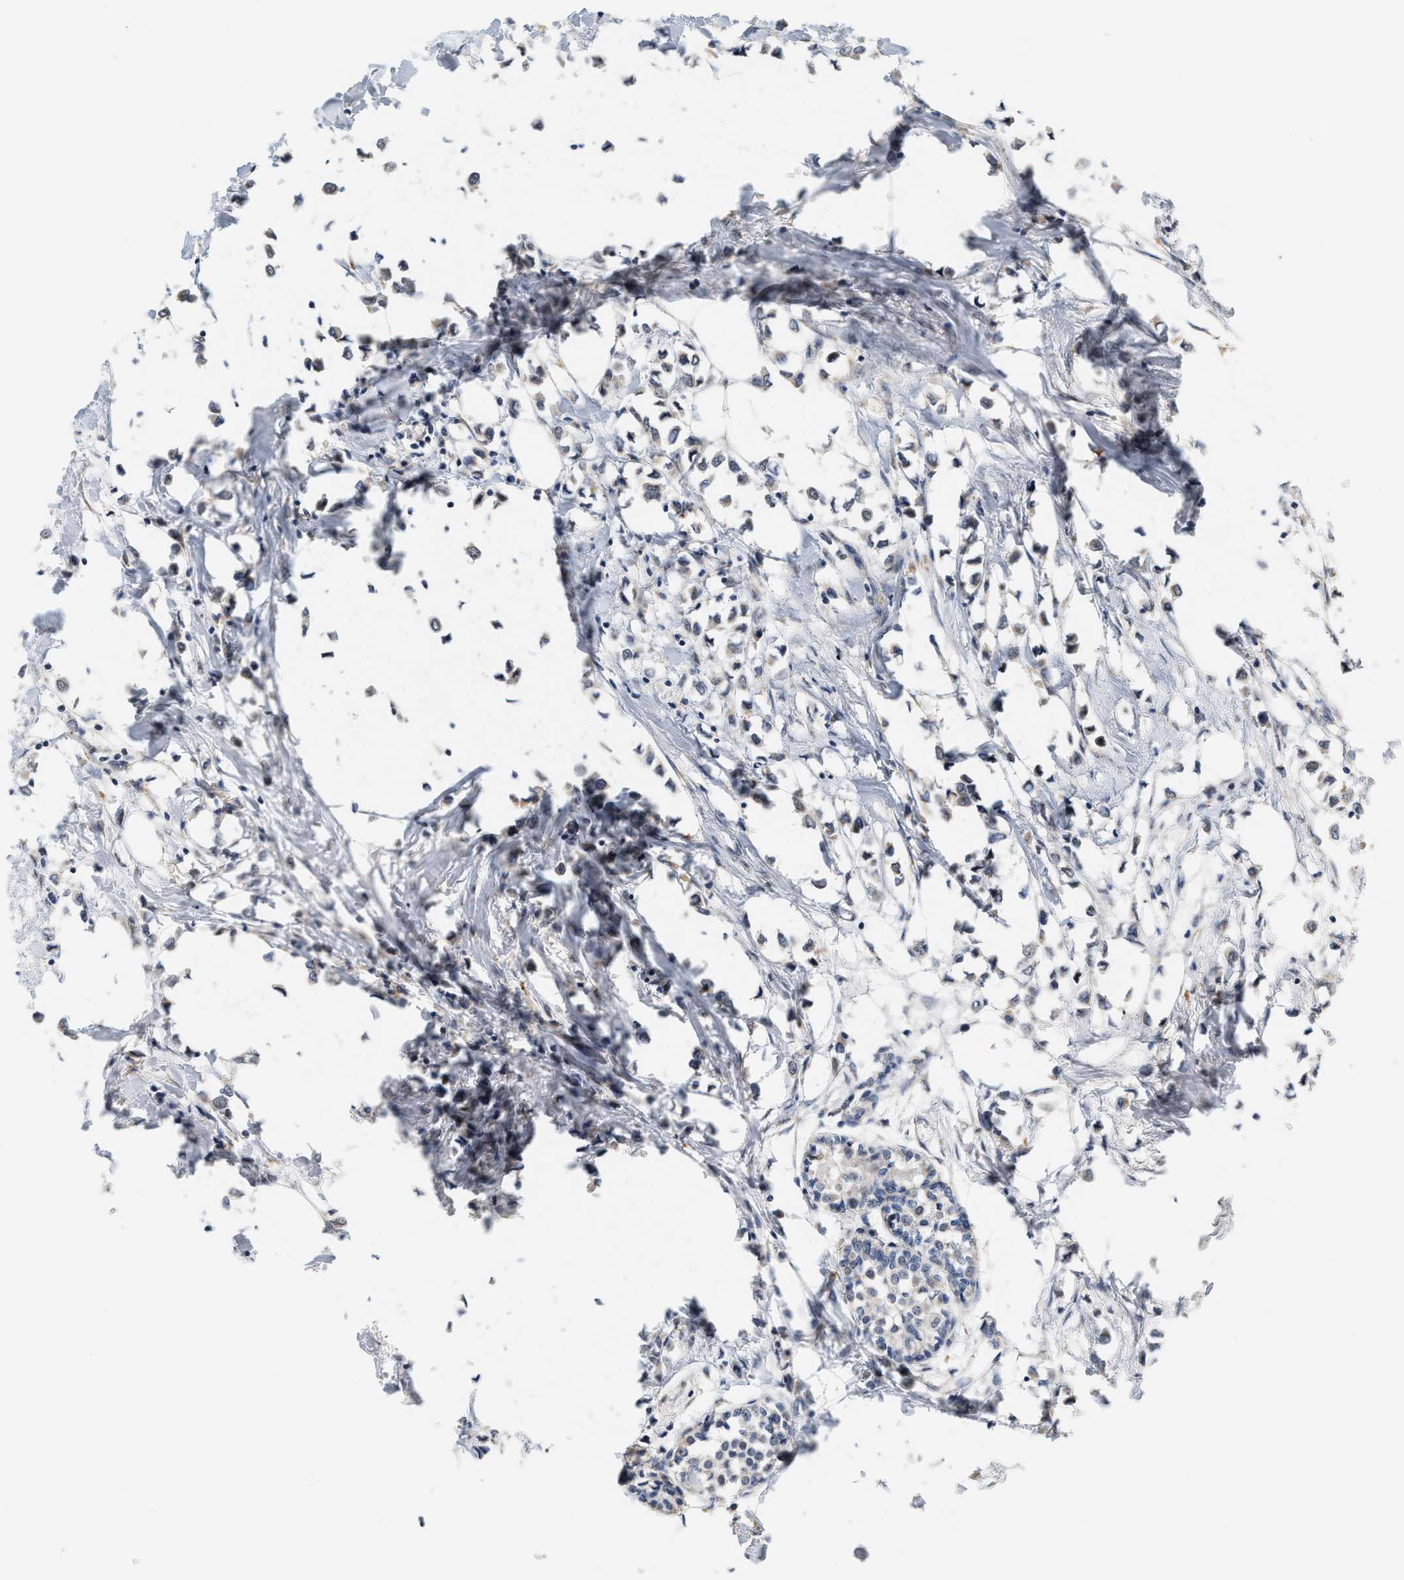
{"staining": {"intensity": "negative", "quantity": "none", "location": "none"}, "tissue": "breast cancer", "cell_type": "Tumor cells", "image_type": "cancer", "snomed": [{"axis": "morphology", "description": "Lobular carcinoma"}, {"axis": "topography", "description": "Breast"}], "caption": "High magnification brightfield microscopy of breast cancer (lobular carcinoma) stained with DAB (3,3'-diaminobenzidine) (brown) and counterstained with hematoxylin (blue): tumor cells show no significant expression.", "gene": "GIGYF1", "patient": {"sex": "female", "age": 51}}